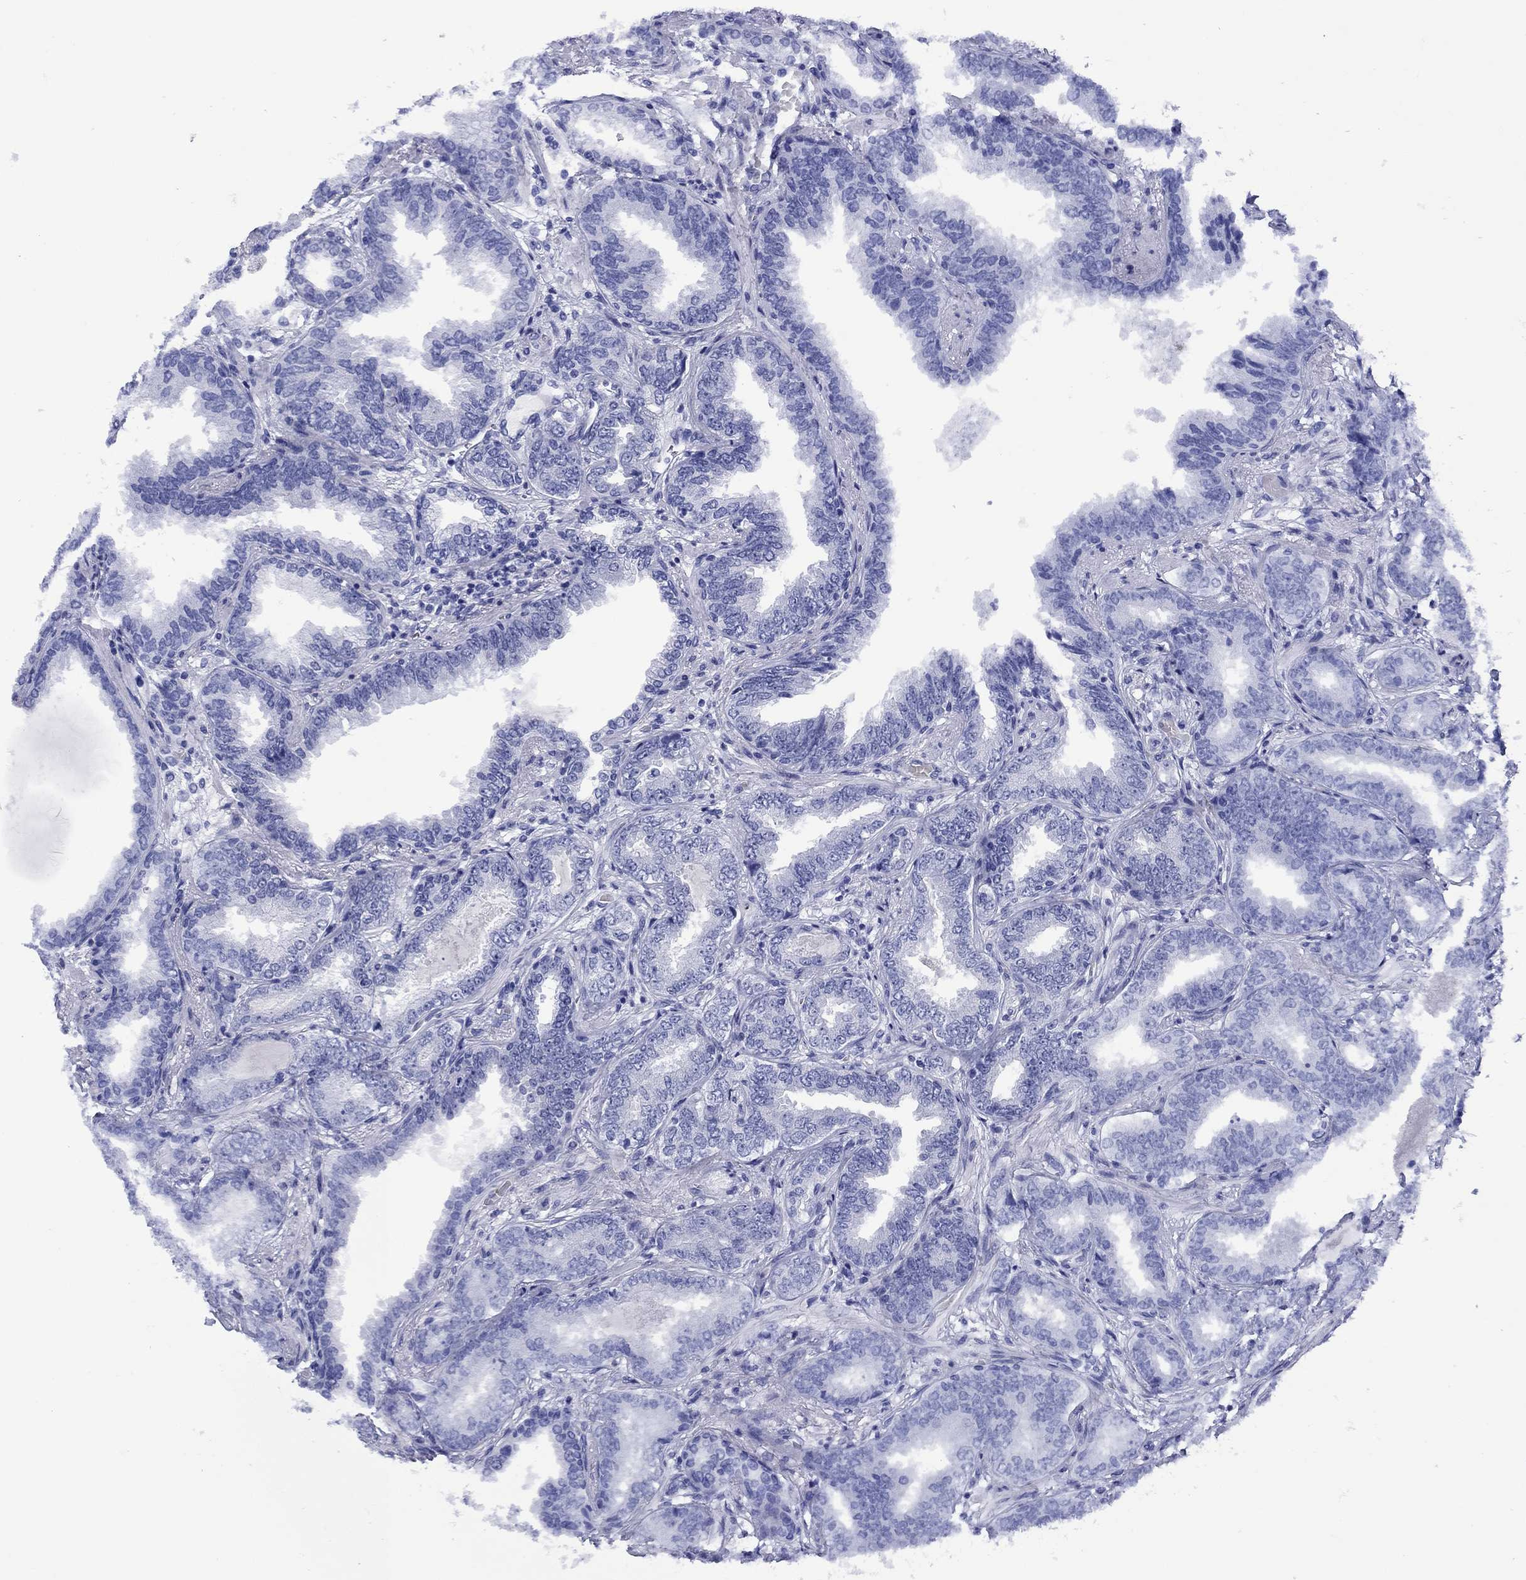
{"staining": {"intensity": "negative", "quantity": "none", "location": "none"}, "tissue": "prostate cancer", "cell_type": "Tumor cells", "image_type": "cancer", "snomed": [{"axis": "morphology", "description": "Adenocarcinoma, Low grade"}, {"axis": "topography", "description": "Prostate"}], "caption": "High power microscopy micrograph of an IHC histopathology image of prostate cancer (adenocarcinoma (low-grade)), revealing no significant positivity in tumor cells.", "gene": "ROM1", "patient": {"sex": "male", "age": 68}}